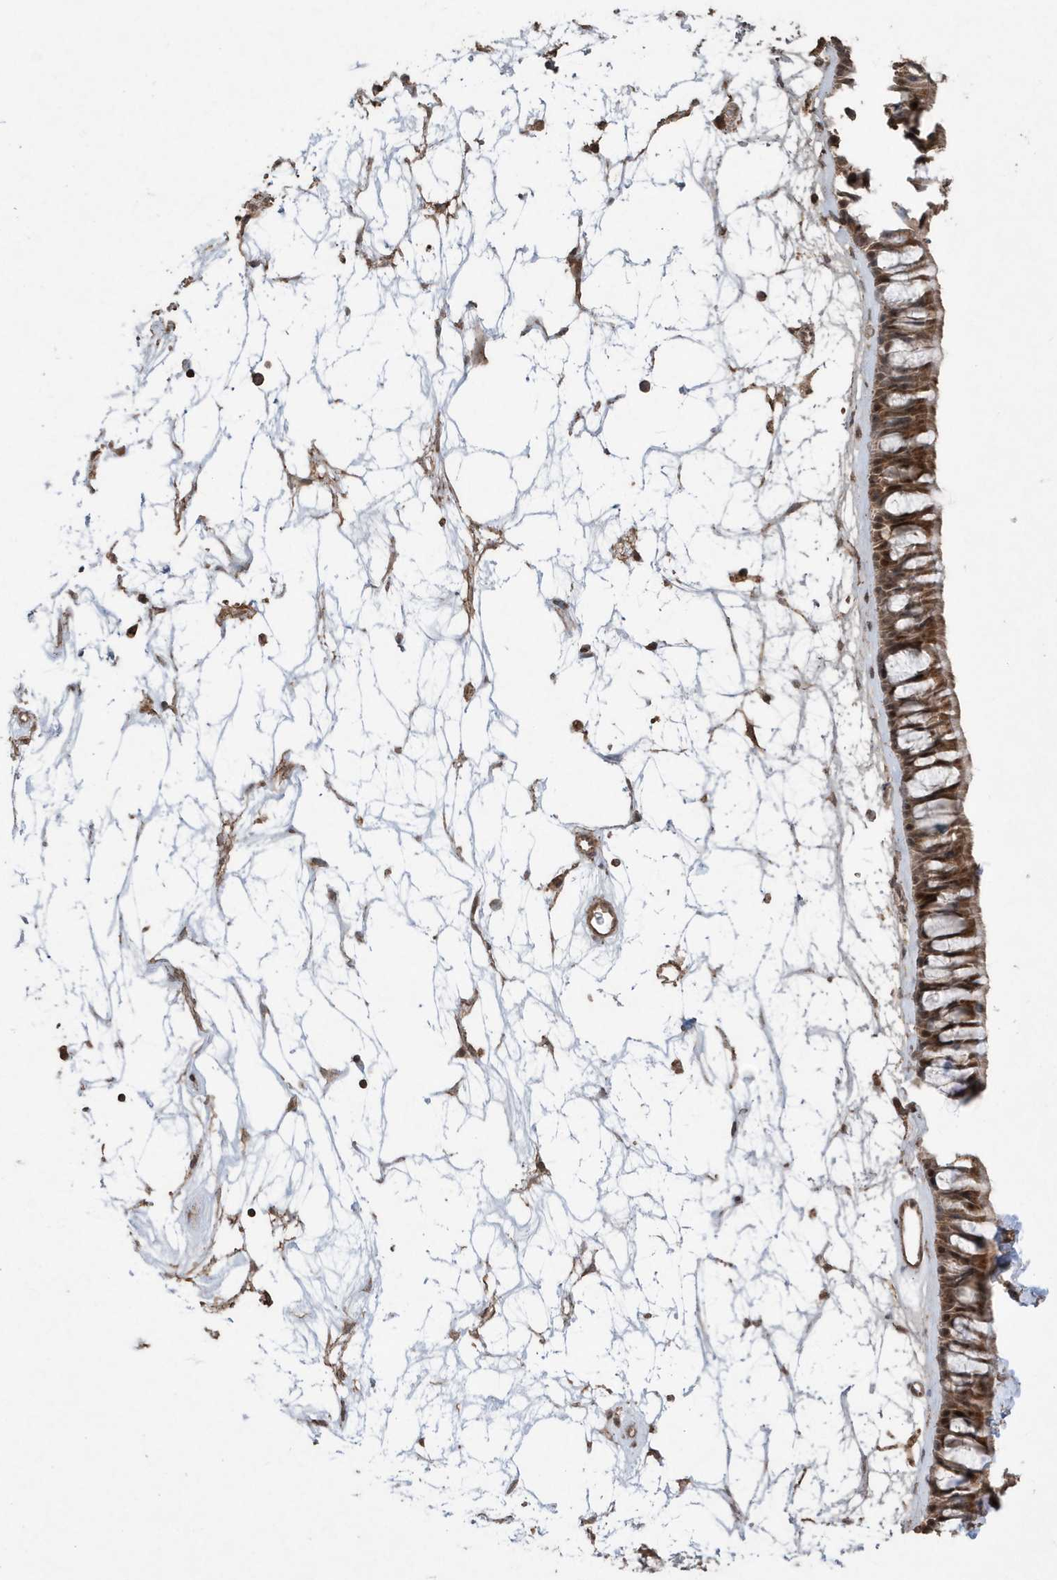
{"staining": {"intensity": "moderate", "quantity": ">75%", "location": "cytoplasmic/membranous,nuclear"}, "tissue": "nasopharynx", "cell_type": "Respiratory epithelial cells", "image_type": "normal", "snomed": [{"axis": "morphology", "description": "Normal tissue, NOS"}, {"axis": "topography", "description": "Nasopharynx"}], "caption": "This is a micrograph of IHC staining of normal nasopharynx, which shows moderate expression in the cytoplasmic/membranous,nuclear of respiratory epithelial cells.", "gene": "PAXBP1", "patient": {"sex": "male", "age": 64}}